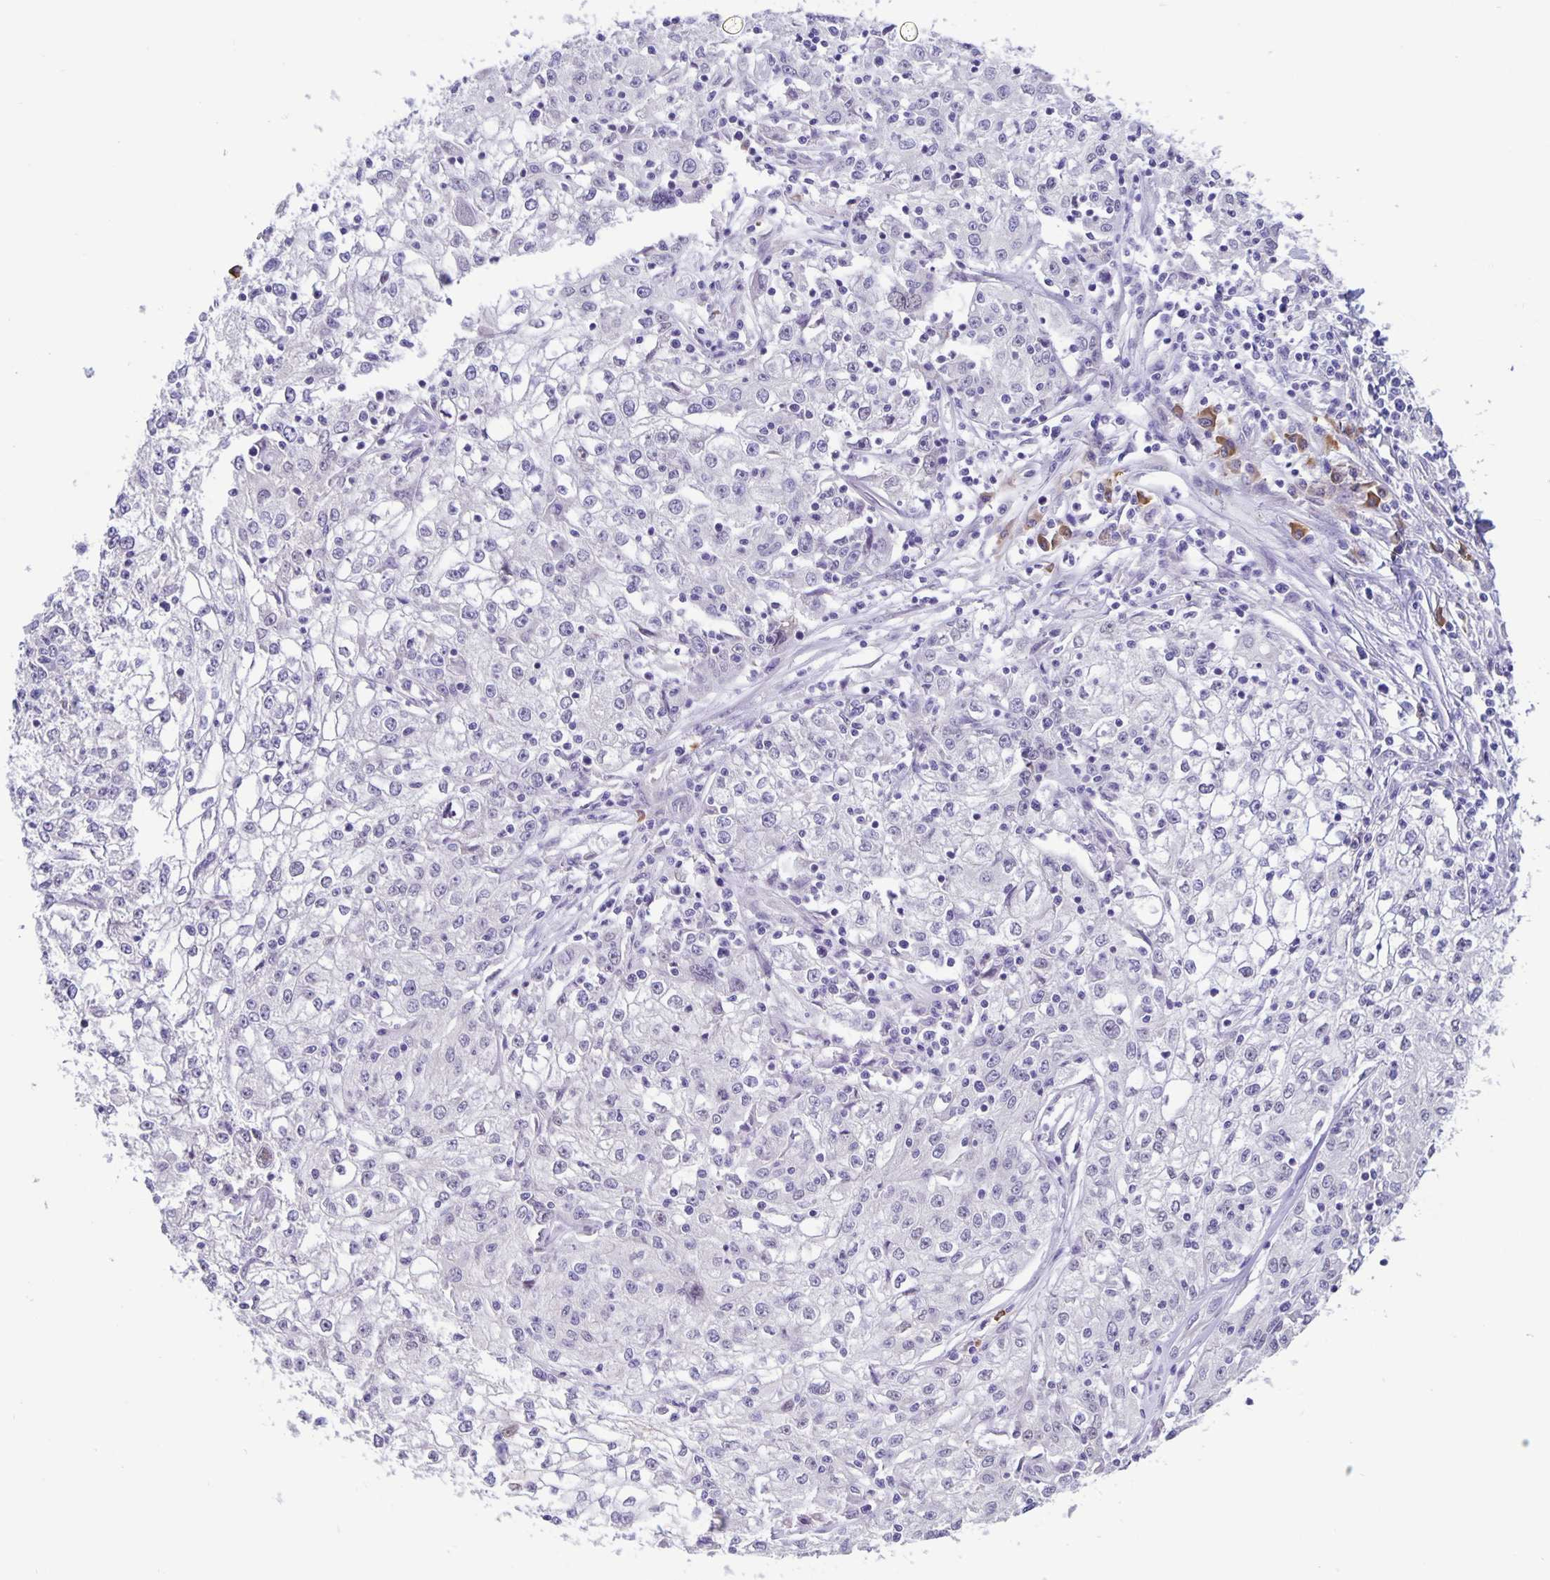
{"staining": {"intensity": "negative", "quantity": "none", "location": "none"}, "tissue": "cervical cancer", "cell_type": "Tumor cells", "image_type": "cancer", "snomed": [{"axis": "morphology", "description": "Squamous cell carcinoma, NOS"}, {"axis": "topography", "description": "Cervix"}], "caption": "There is no significant positivity in tumor cells of cervical squamous cell carcinoma.", "gene": "ERMN", "patient": {"sex": "female", "age": 85}}